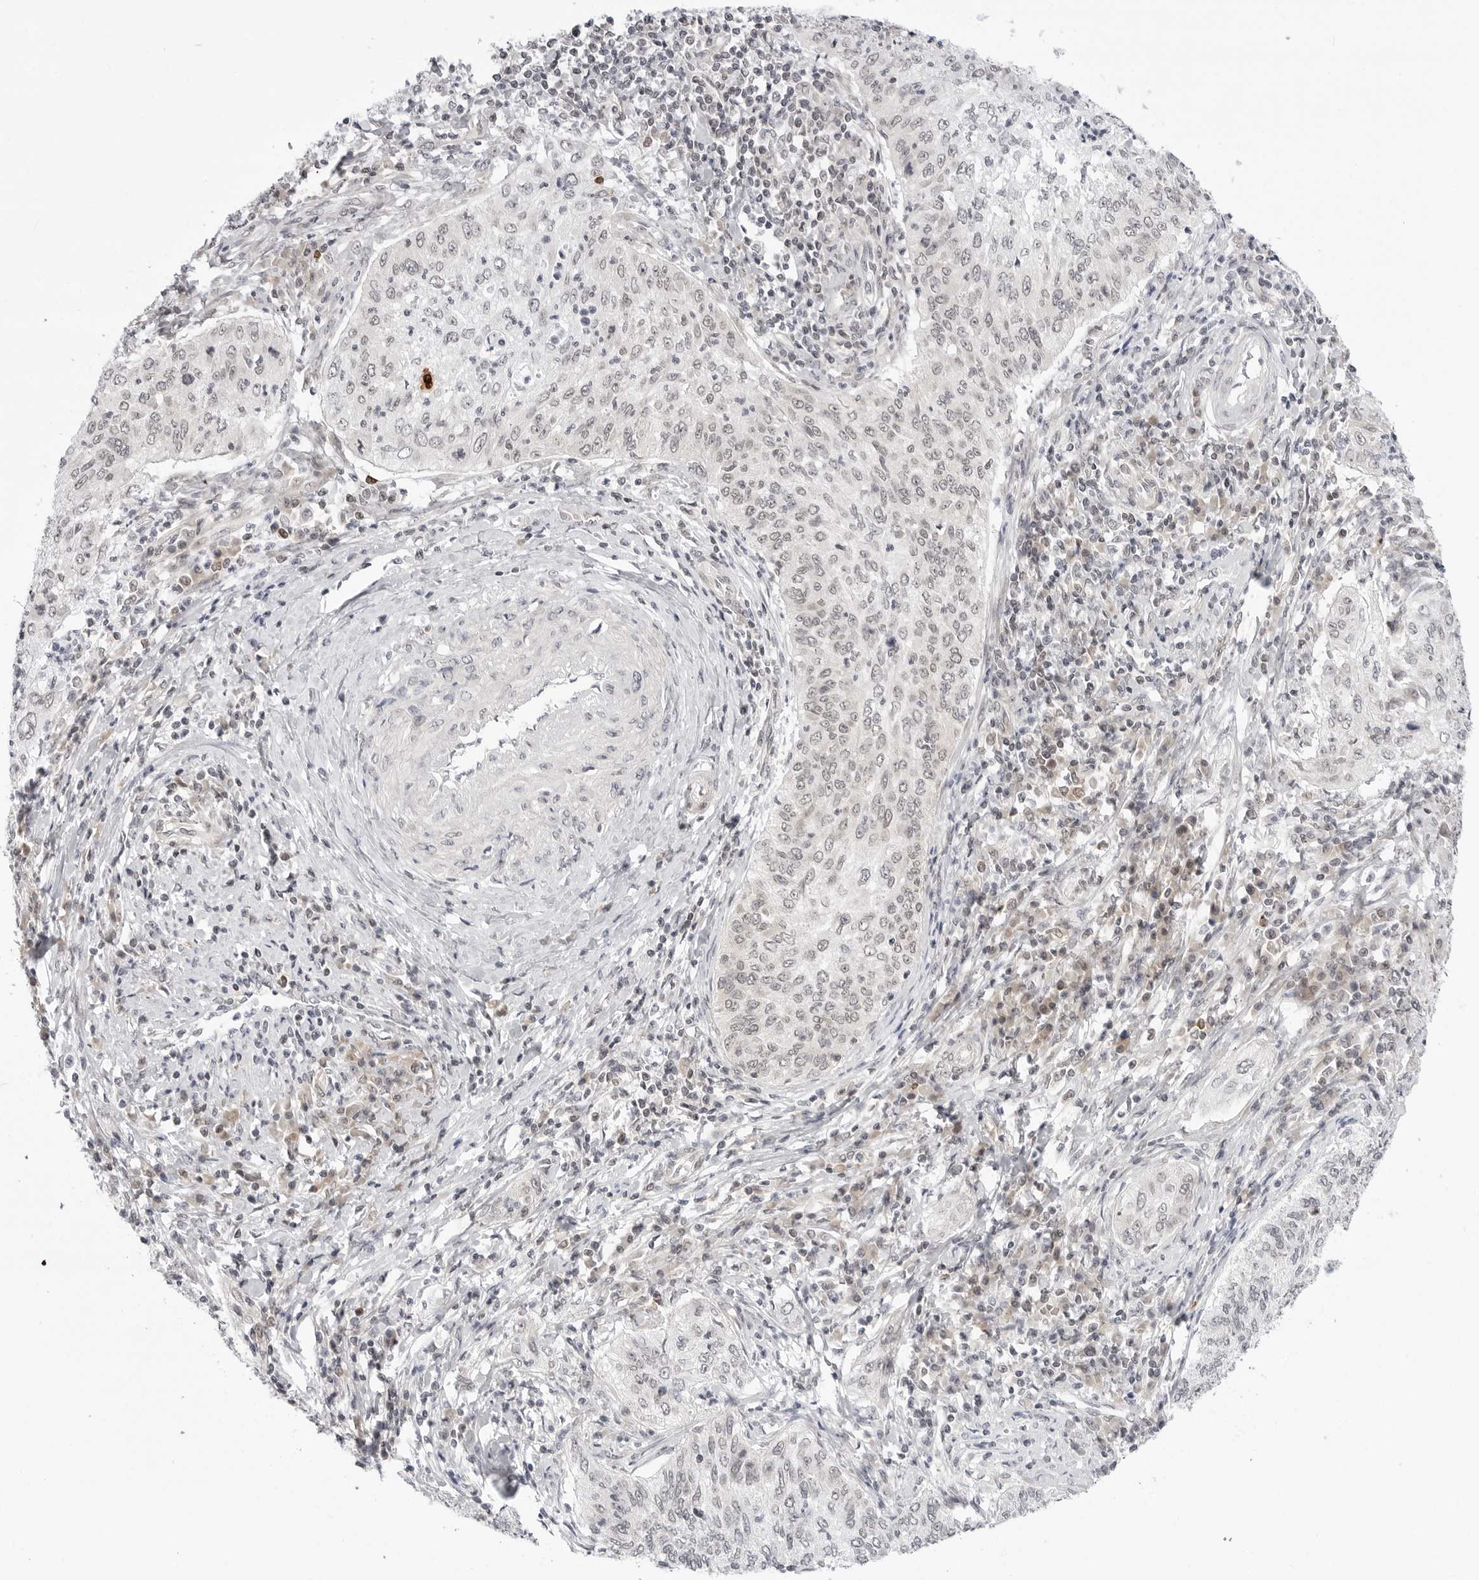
{"staining": {"intensity": "negative", "quantity": "none", "location": "none"}, "tissue": "cervical cancer", "cell_type": "Tumor cells", "image_type": "cancer", "snomed": [{"axis": "morphology", "description": "Squamous cell carcinoma, NOS"}, {"axis": "topography", "description": "Cervix"}], "caption": "This is an immunohistochemistry (IHC) photomicrograph of cervical squamous cell carcinoma. There is no staining in tumor cells.", "gene": "PPP2R5C", "patient": {"sex": "female", "age": 30}}